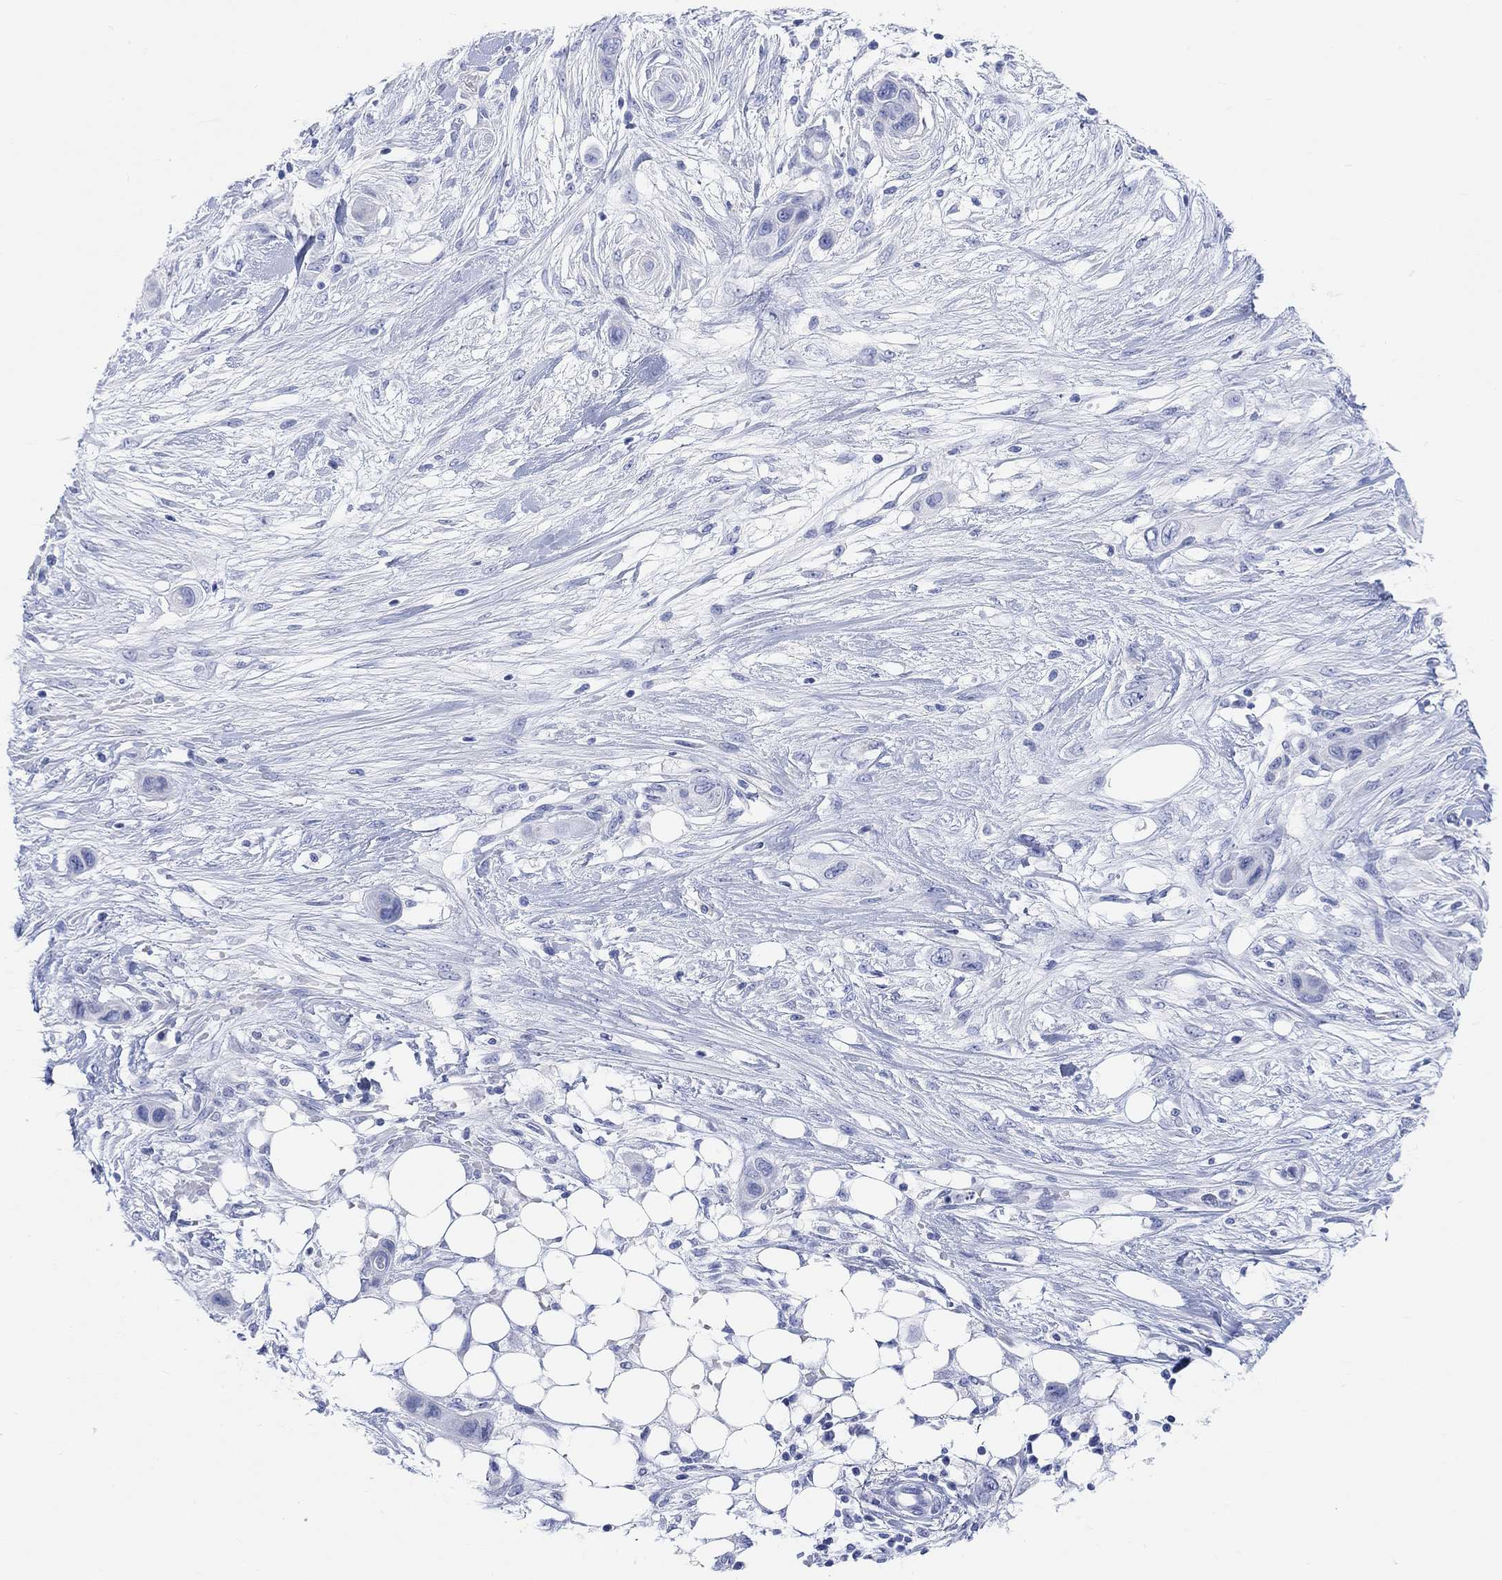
{"staining": {"intensity": "negative", "quantity": "none", "location": "none"}, "tissue": "skin cancer", "cell_type": "Tumor cells", "image_type": "cancer", "snomed": [{"axis": "morphology", "description": "Squamous cell carcinoma, NOS"}, {"axis": "topography", "description": "Skin"}], "caption": "Immunohistochemical staining of skin cancer demonstrates no significant expression in tumor cells.", "gene": "XIRP2", "patient": {"sex": "male", "age": 79}}